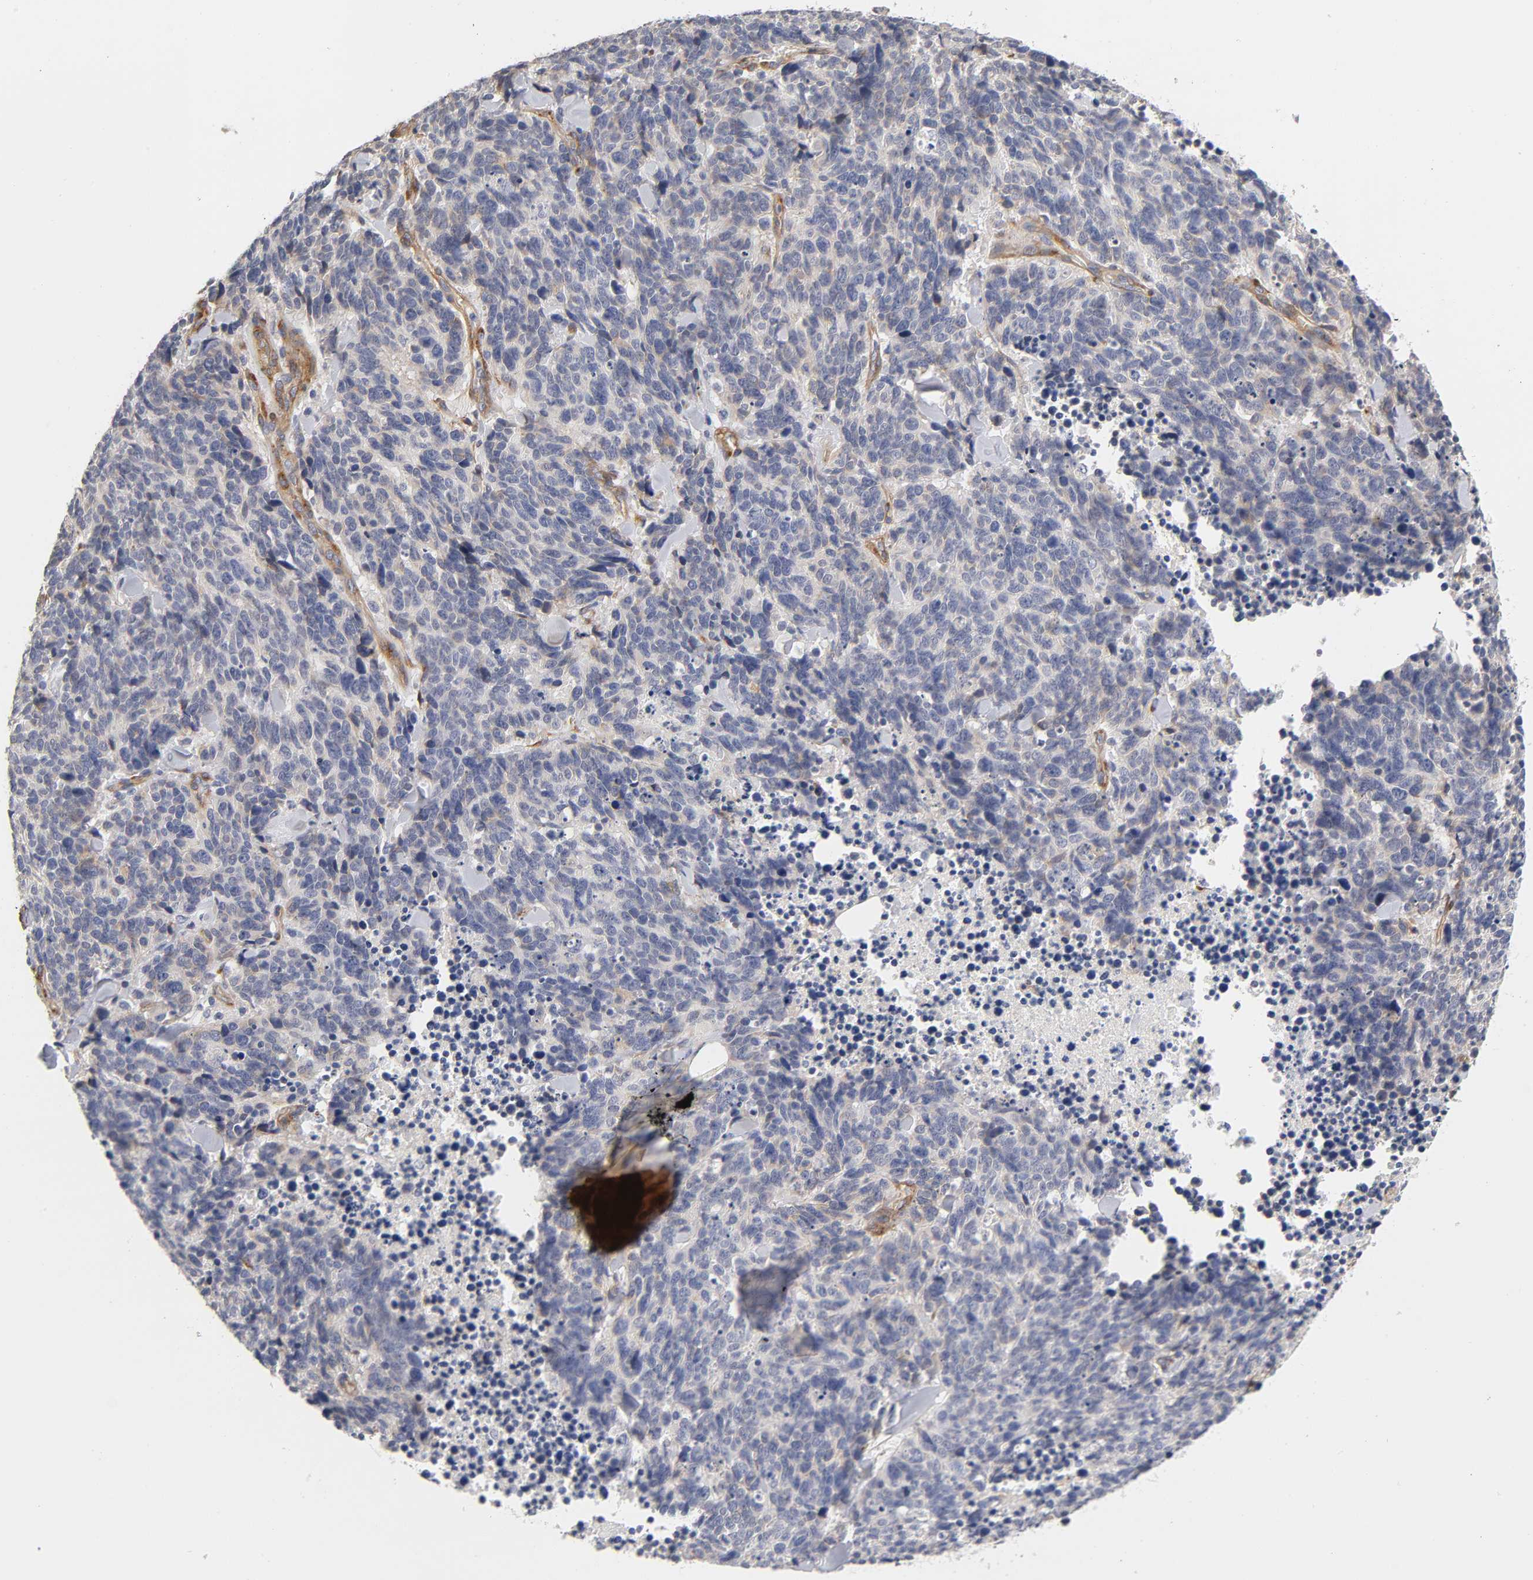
{"staining": {"intensity": "negative", "quantity": "none", "location": "none"}, "tissue": "lung cancer", "cell_type": "Tumor cells", "image_type": "cancer", "snomed": [{"axis": "morphology", "description": "Neoplasm, malignant, NOS"}, {"axis": "topography", "description": "Lung"}], "caption": "A high-resolution micrograph shows immunohistochemistry staining of lung cancer, which displays no significant expression in tumor cells.", "gene": "LAMB1", "patient": {"sex": "female", "age": 58}}